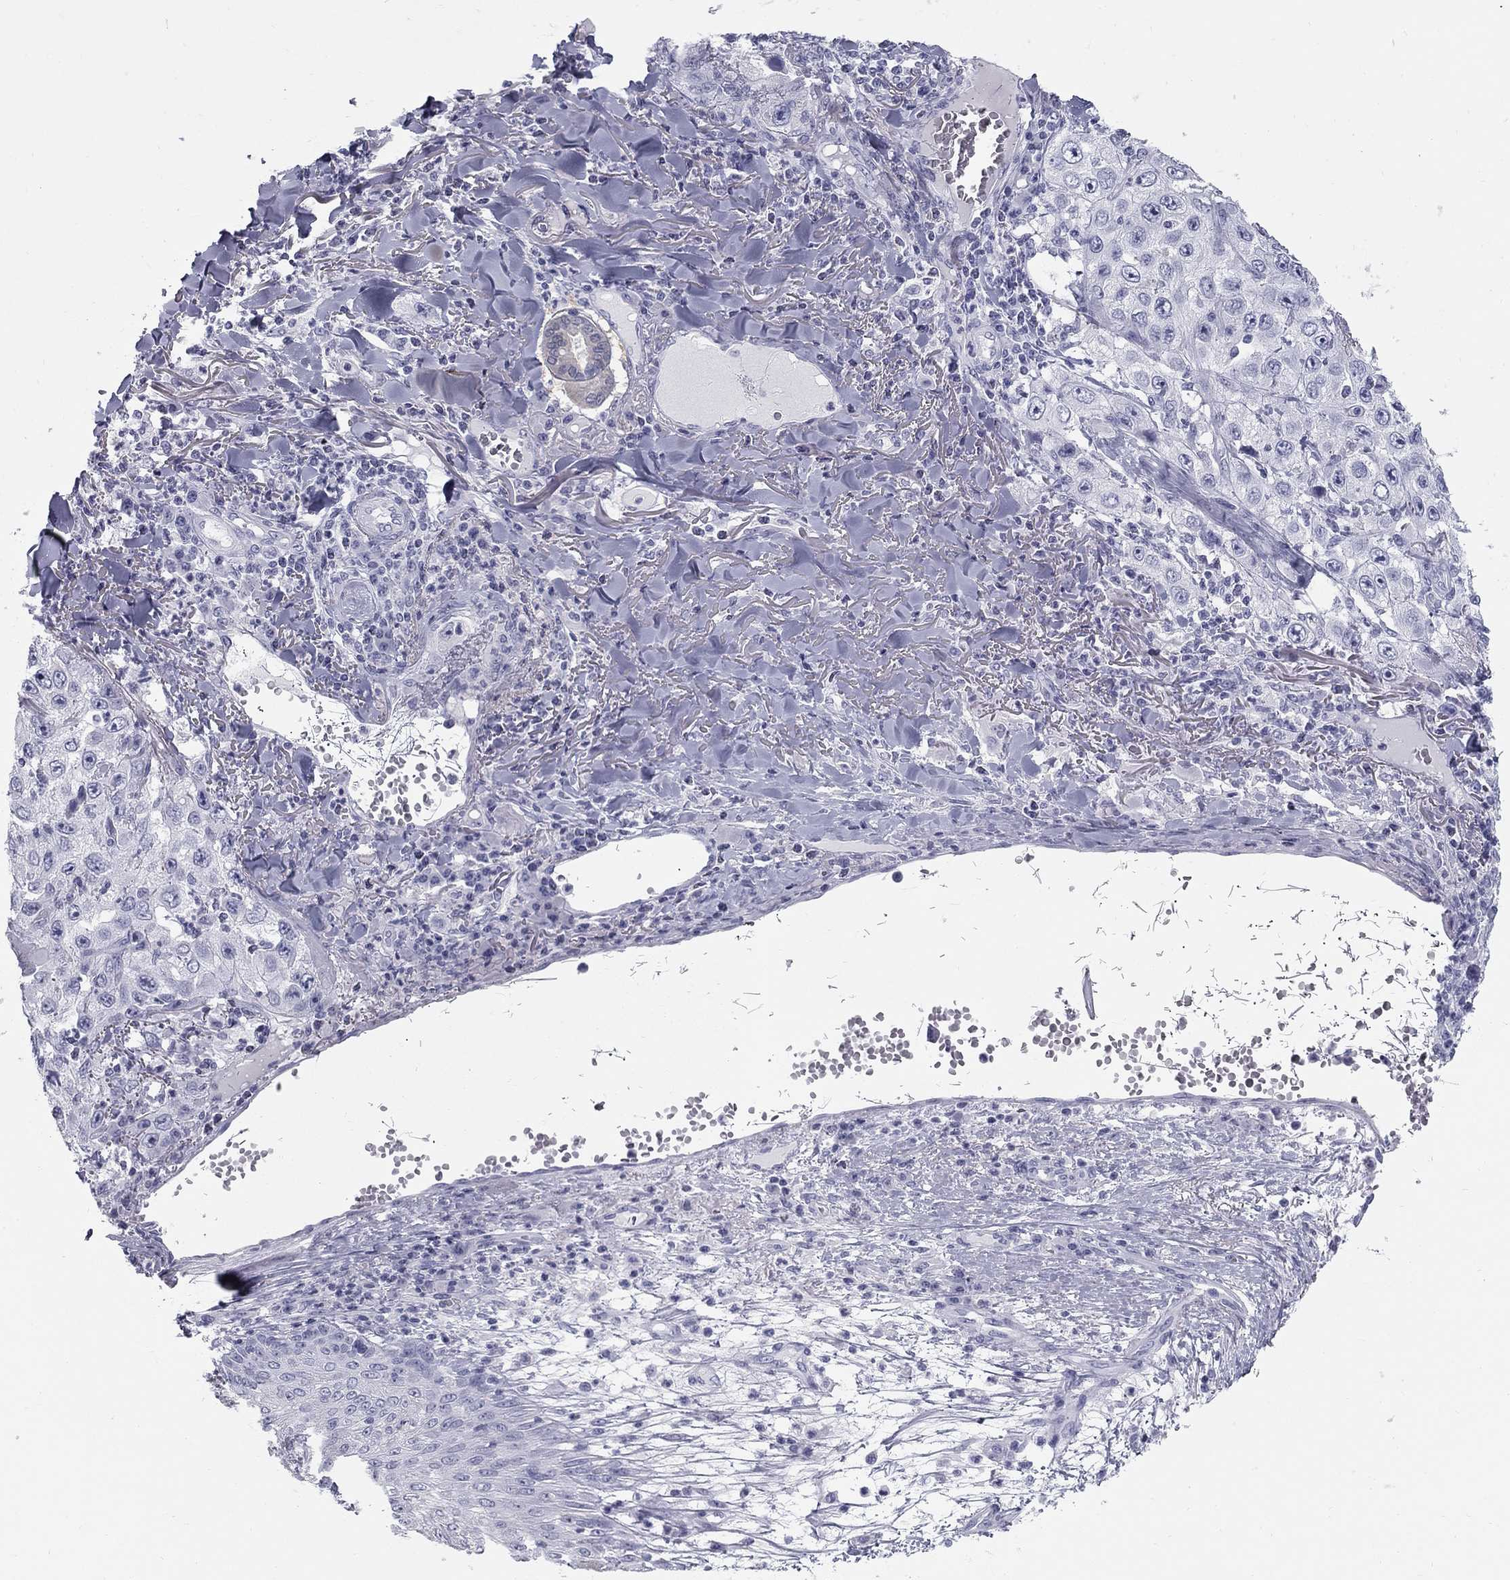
{"staining": {"intensity": "negative", "quantity": "none", "location": "none"}, "tissue": "skin cancer", "cell_type": "Tumor cells", "image_type": "cancer", "snomed": [{"axis": "morphology", "description": "Squamous cell carcinoma, NOS"}, {"axis": "topography", "description": "Skin"}], "caption": "There is no significant positivity in tumor cells of squamous cell carcinoma (skin).", "gene": "SULT2B1", "patient": {"sex": "male", "age": 82}}